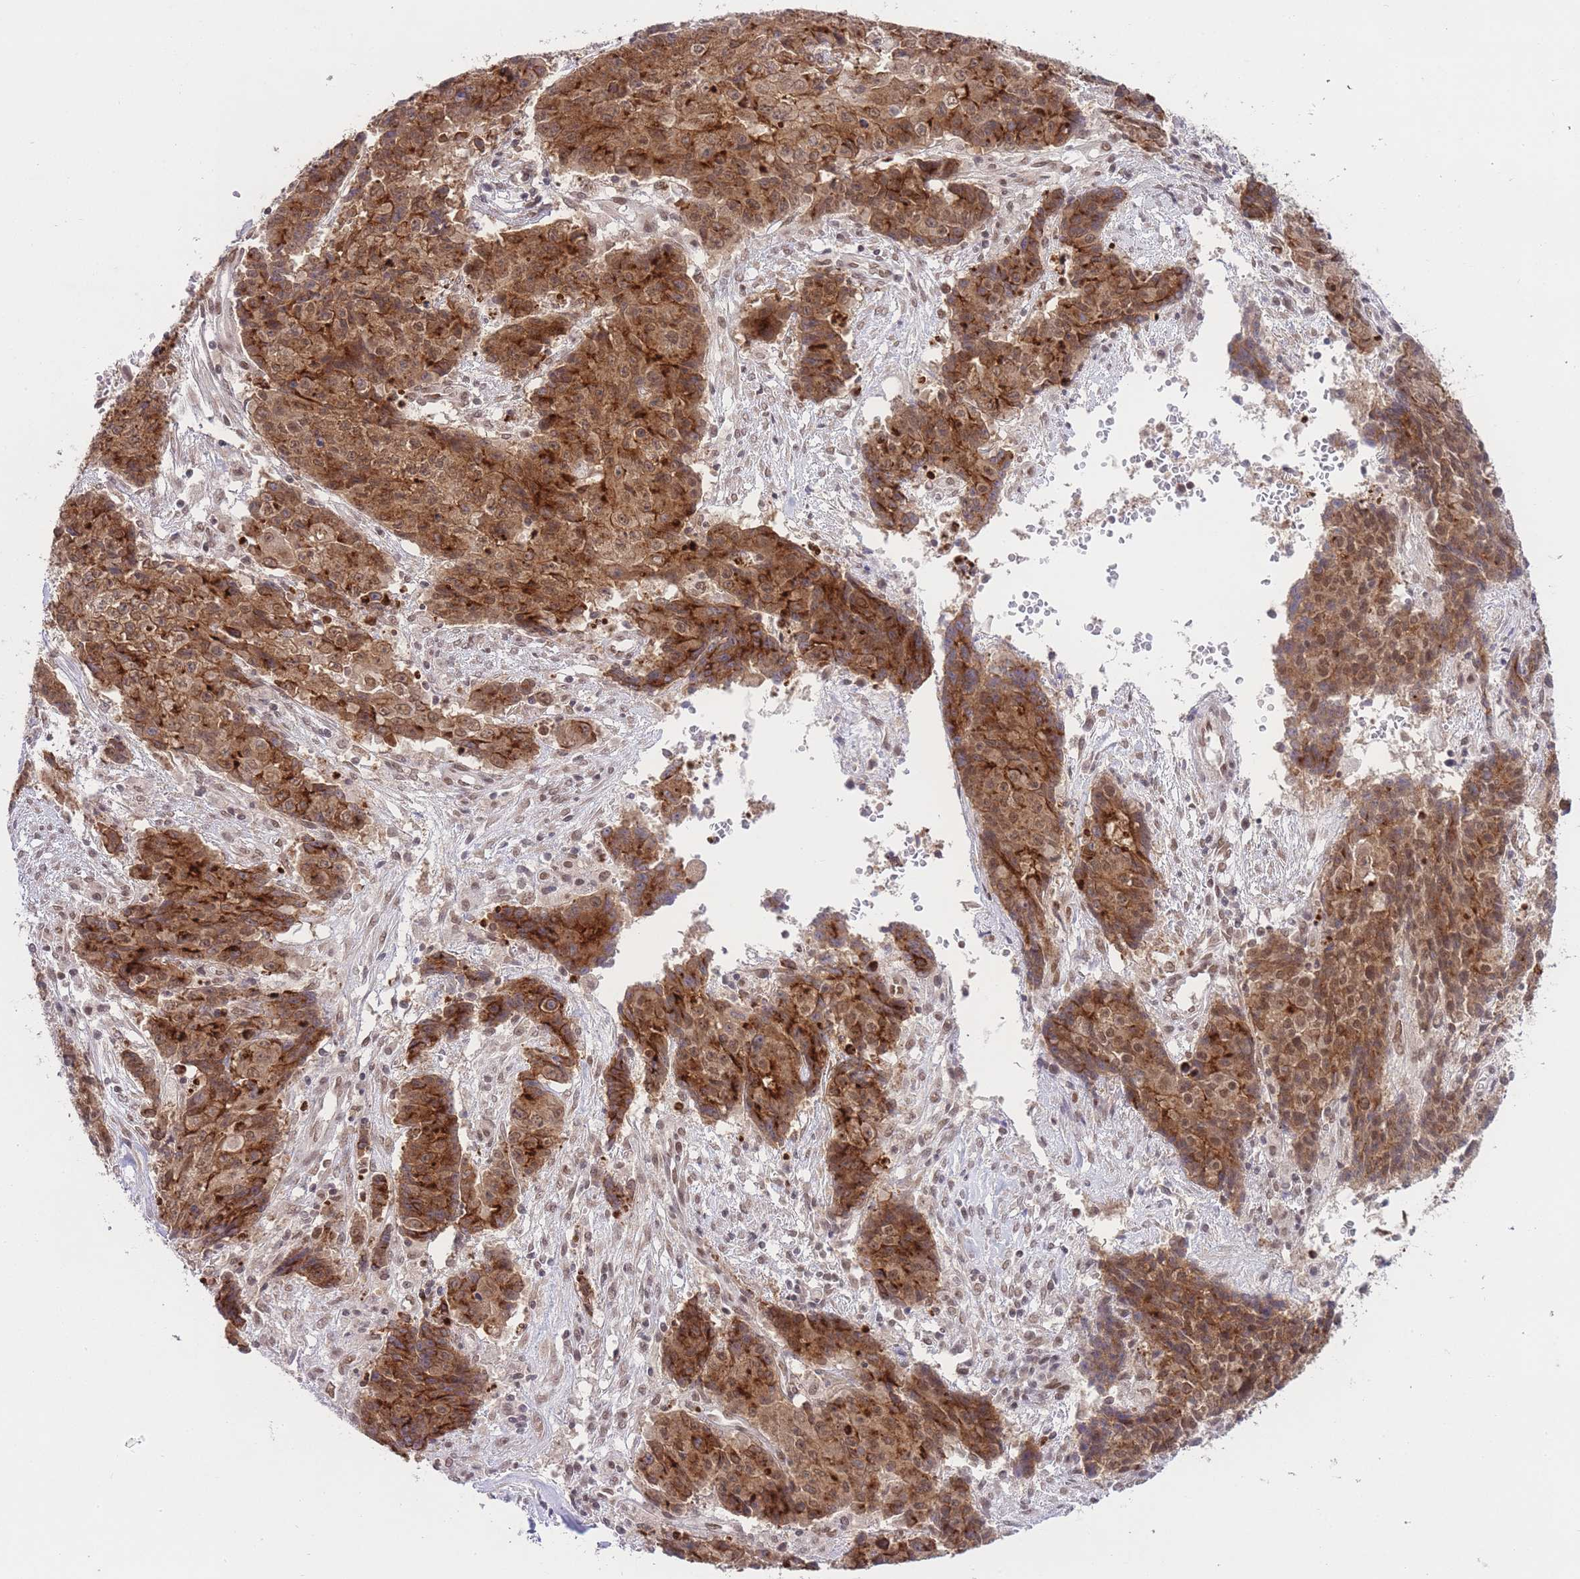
{"staining": {"intensity": "moderate", "quantity": ">75%", "location": "cytoplasmic/membranous,nuclear"}, "tissue": "ovarian cancer", "cell_type": "Tumor cells", "image_type": "cancer", "snomed": [{"axis": "morphology", "description": "Carcinoma, endometroid"}, {"axis": "topography", "description": "Ovary"}], "caption": "The photomicrograph shows staining of ovarian cancer, revealing moderate cytoplasmic/membranous and nuclear protein positivity (brown color) within tumor cells. (IHC, brightfield microscopy, high magnification).", "gene": "TMED3", "patient": {"sex": "female", "age": 42}}